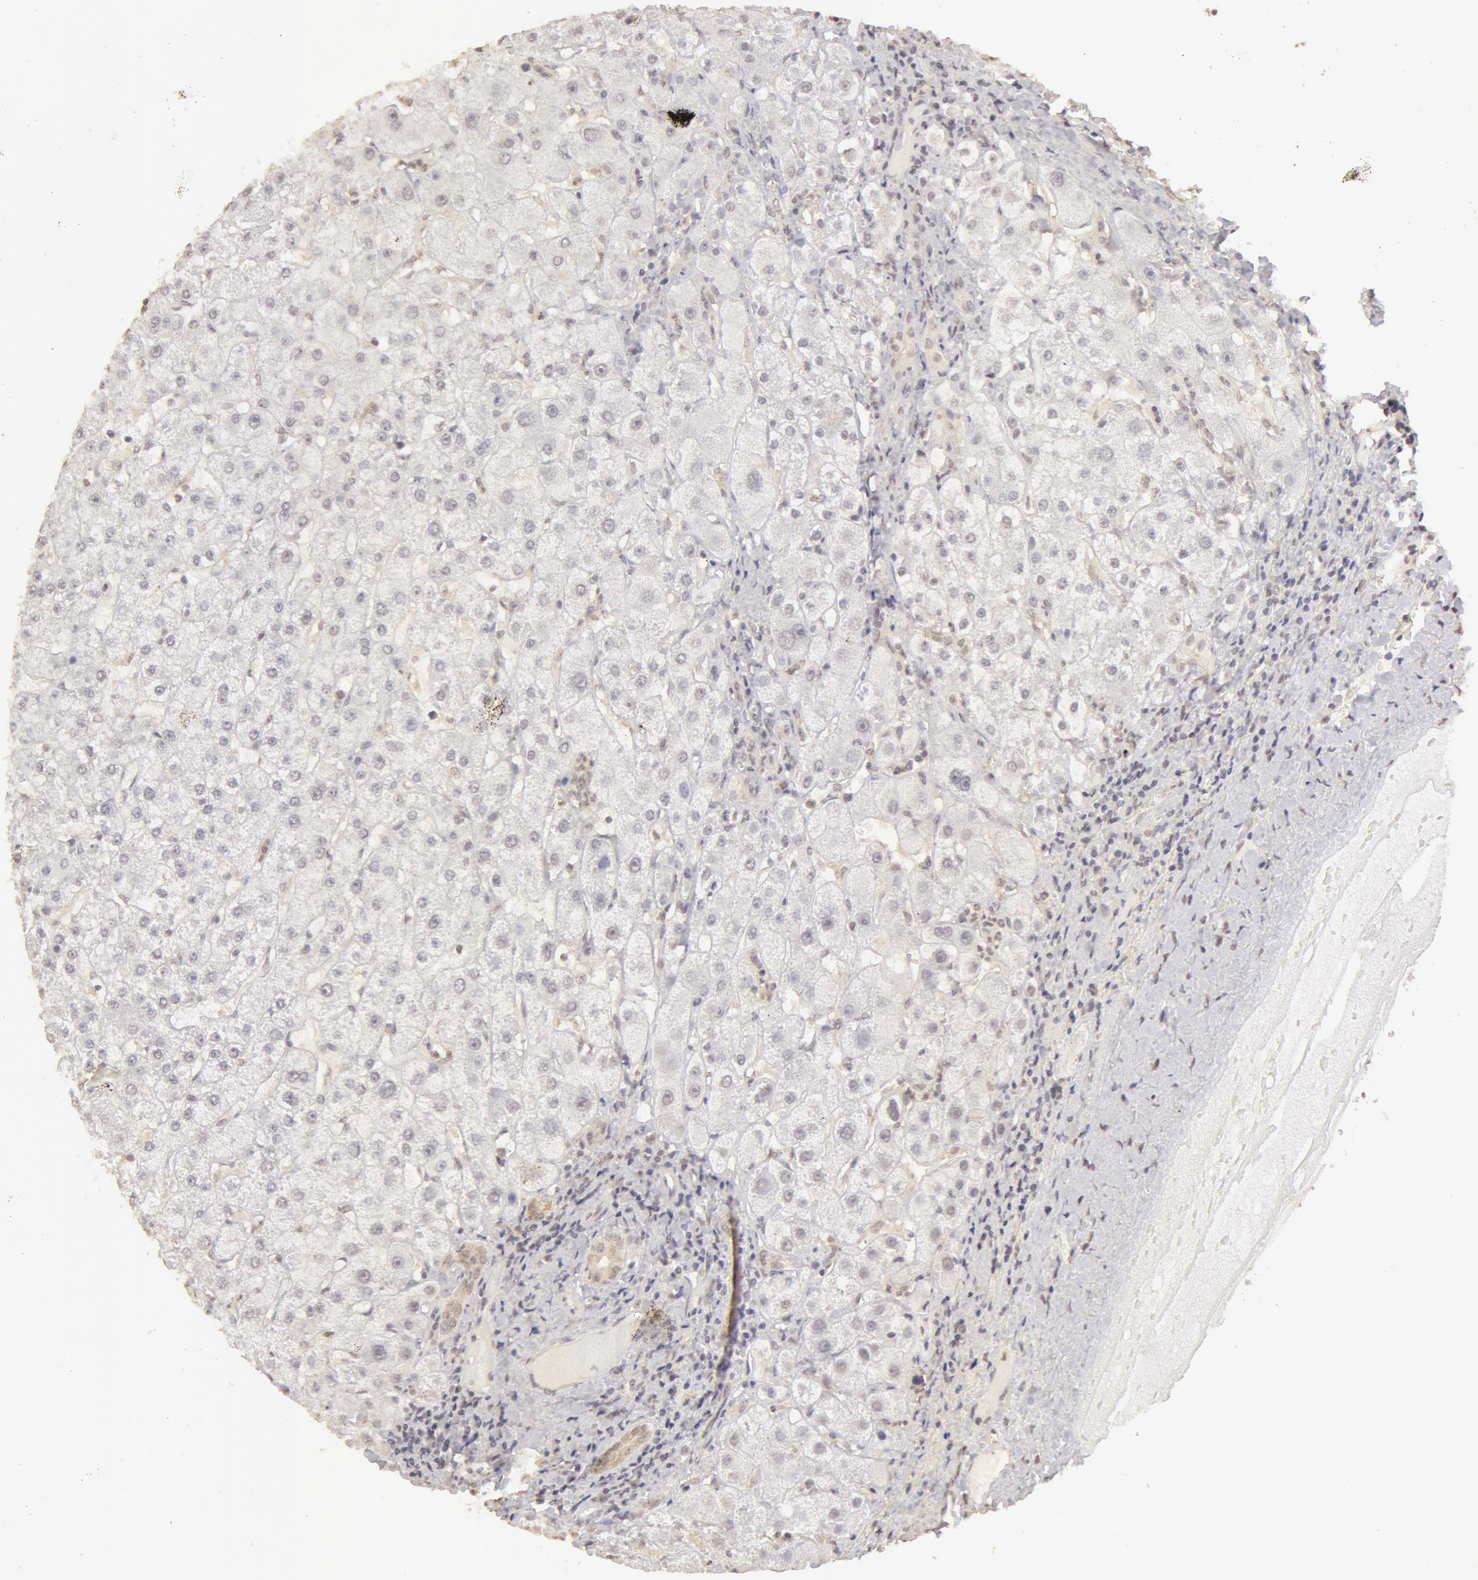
{"staining": {"intensity": "weak", "quantity": ">75%", "location": "cytoplasmic/membranous"}, "tissue": "liver", "cell_type": "Cholangiocytes", "image_type": "normal", "snomed": [{"axis": "morphology", "description": "Normal tissue, NOS"}, {"axis": "topography", "description": "Liver"}], "caption": "Protein staining of unremarkable liver exhibits weak cytoplasmic/membranous expression in about >75% of cholangiocytes. (Brightfield microscopy of DAB IHC at high magnification).", "gene": "ADAM10", "patient": {"sex": "female", "age": 79}}